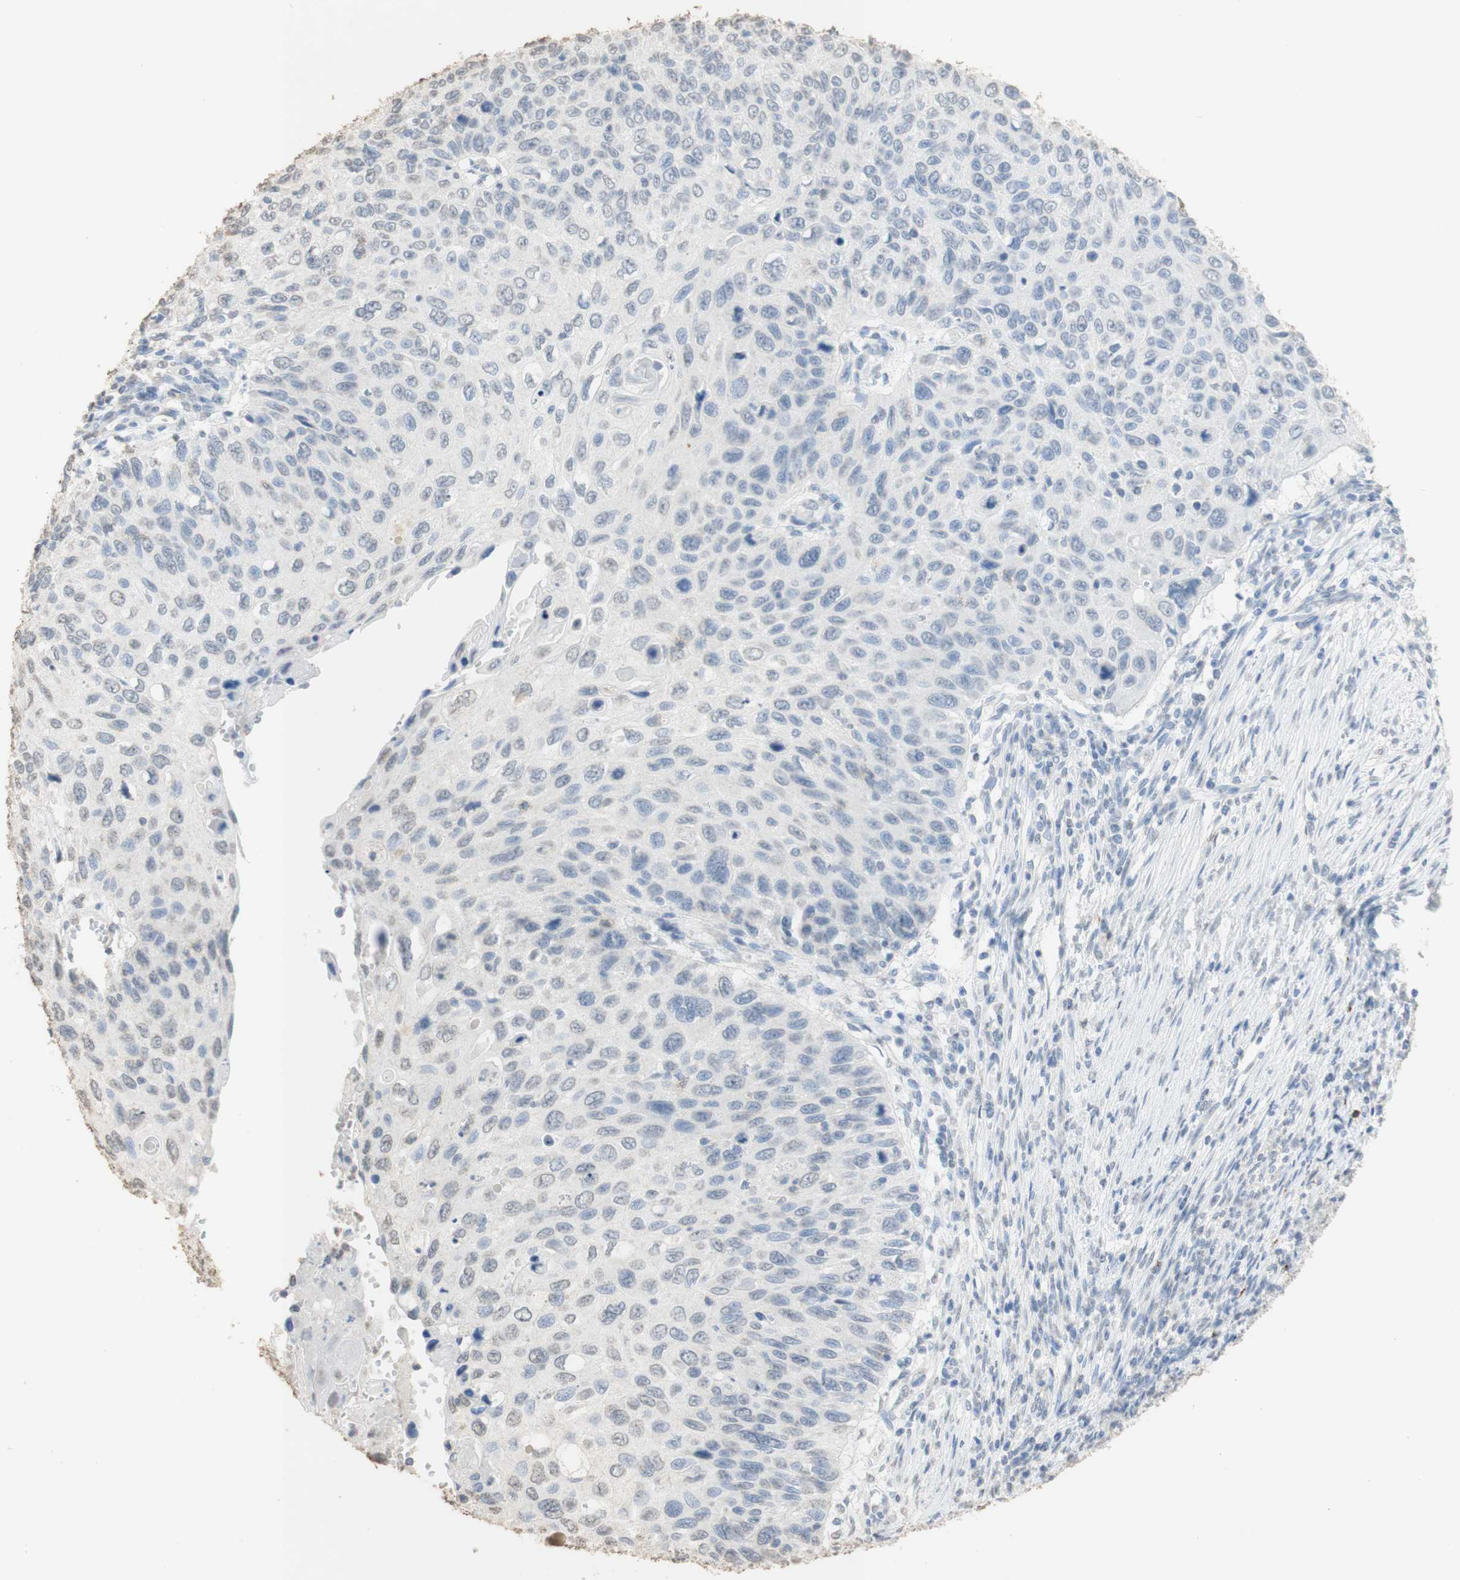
{"staining": {"intensity": "negative", "quantity": "none", "location": "none"}, "tissue": "cervical cancer", "cell_type": "Tumor cells", "image_type": "cancer", "snomed": [{"axis": "morphology", "description": "Squamous cell carcinoma, NOS"}, {"axis": "topography", "description": "Cervix"}], "caption": "The IHC micrograph has no significant positivity in tumor cells of cervical cancer tissue. (IHC, brightfield microscopy, high magnification).", "gene": "L1CAM", "patient": {"sex": "female", "age": 70}}